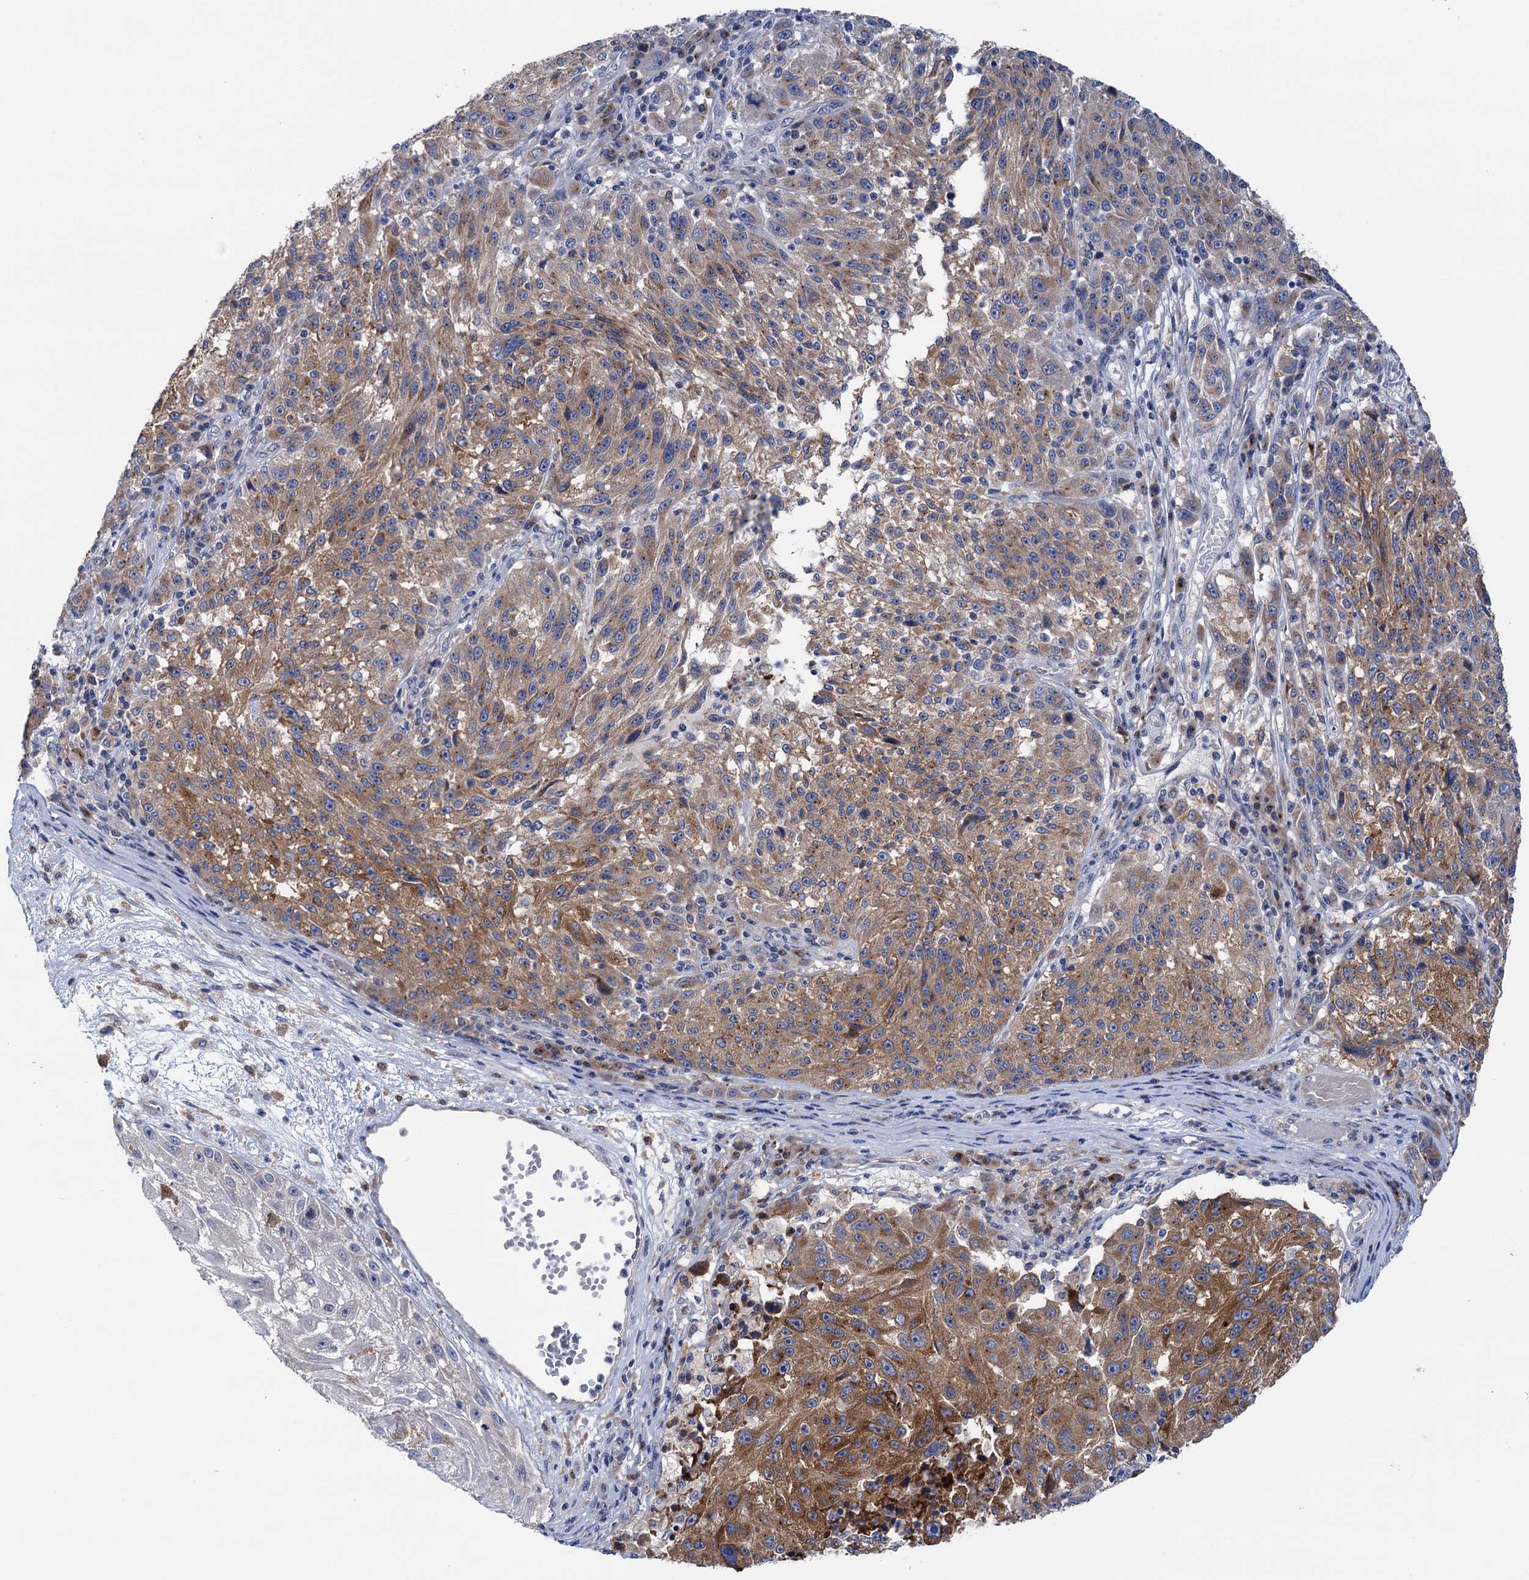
{"staining": {"intensity": "moderate", "quantity": ">75%", "location": "cytoplasmic/membranous"}, "tissue": "melanoma", "cell_type": "Tumor cells", "image_type": "cancer", "snomed": [{"axis": "morphology", "description": "Malignant melanoma, NOS"}, {"axis": "topography", "description": "Skin"}], "caption": "Approximately >75% of tumor cells in malignant melanoma exhibit moderate cytoplasmic/membranous protein staining as visualized by brown immunohistochemical staining.", "gene": "ZNRD2", "patient": {"sex": "male", "age": 53}}